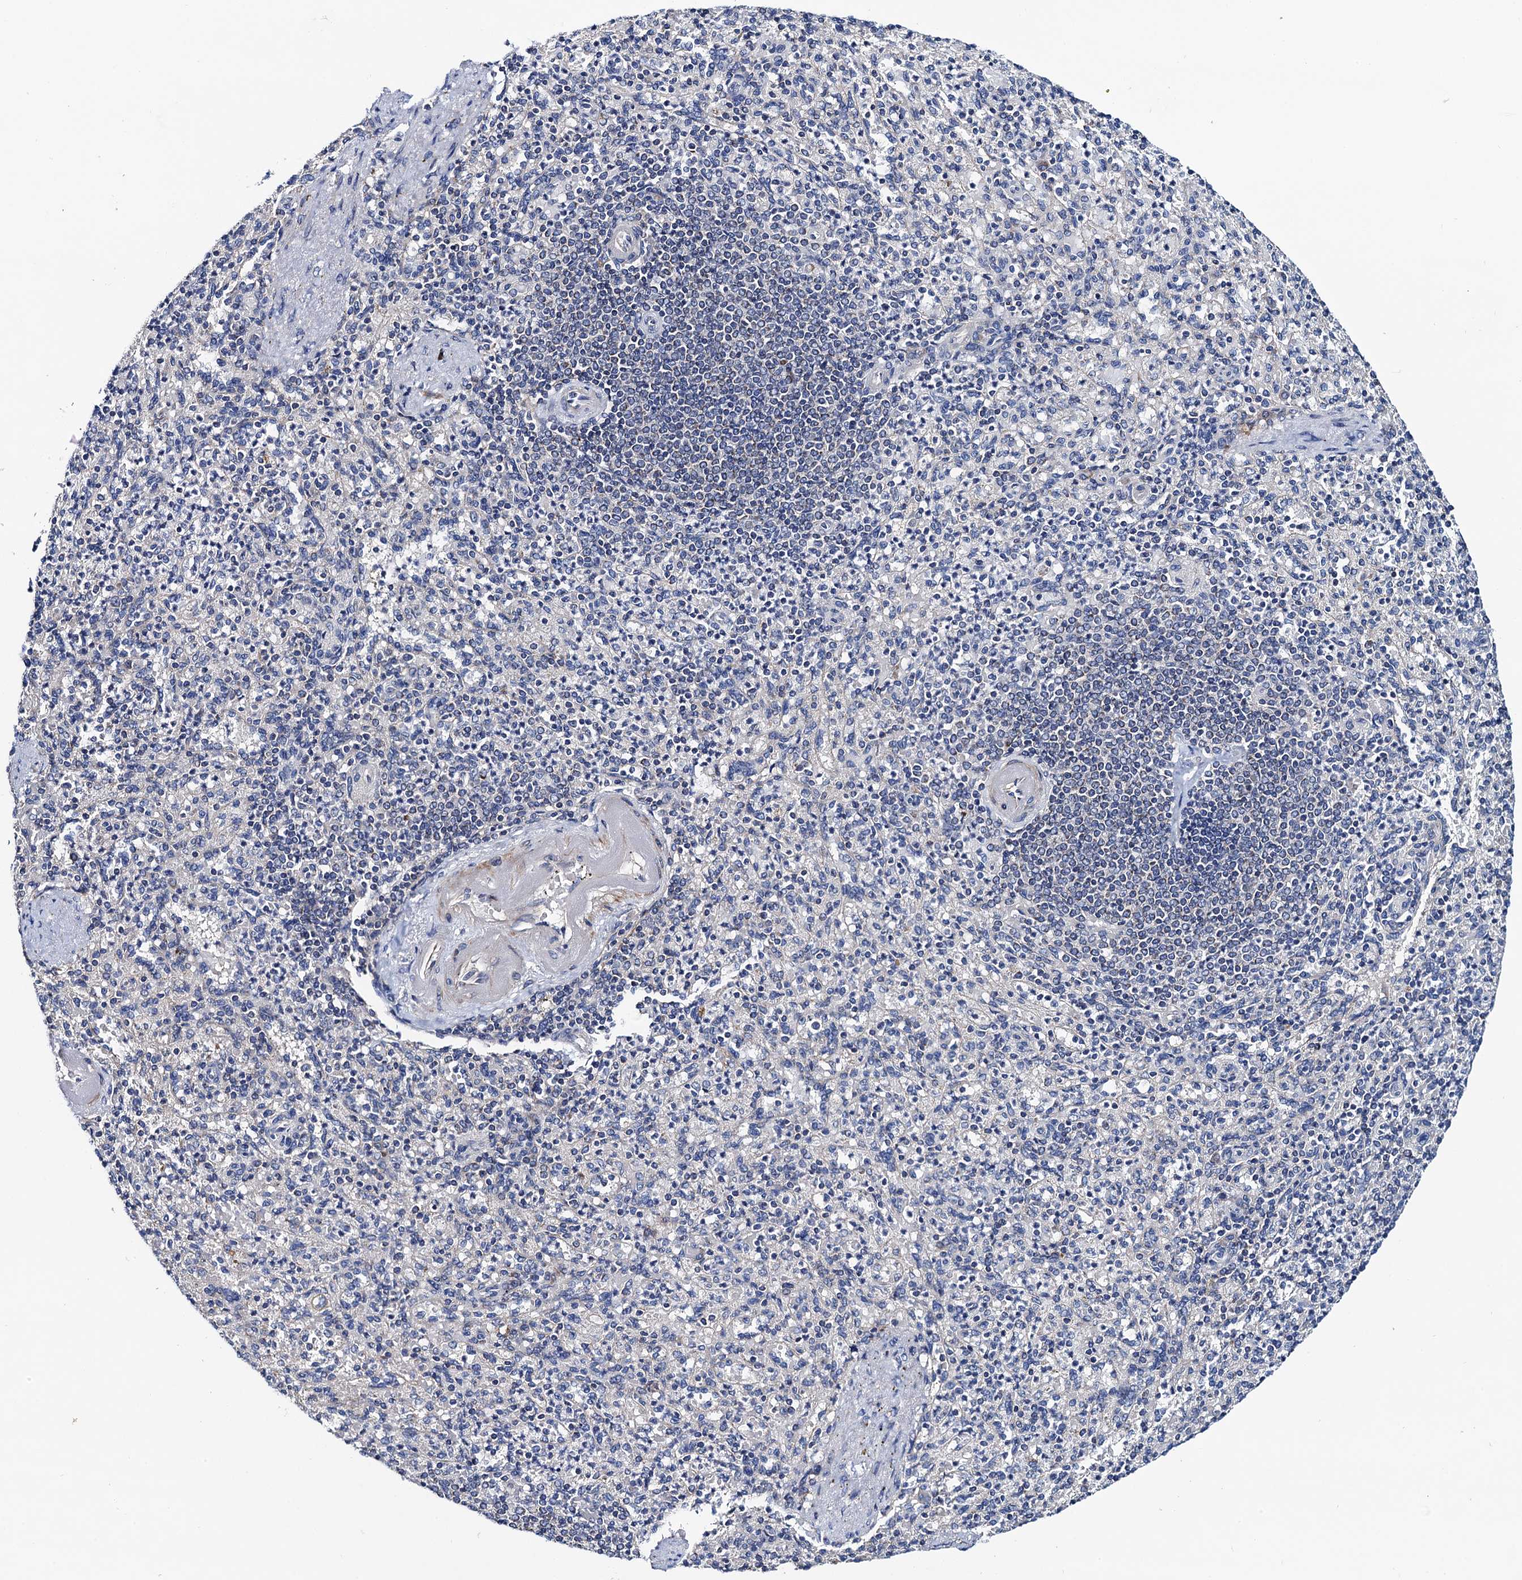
{"staining": {"intensity": "negative", "quantity": "none", "location": "none"}, "tissue": "spleen", "cell_type": "Cells in red pulp", "image_type": "normal", "snomed": [{"axis": "morphology", "description": "Normal tissue, NOS"}, {"axis": "topography", "description": "Spleen"}], "caption": "Spleen was stained to show a protein in brown. There is no significant expression in cells in red pulp. (Stains: DAB immunohistochemistry with hematoxylin counter stain, Microscopy: brightfield microscopy at high magnification).", "gene": "MRPL48", "patient": {"sex": "female", "age": 74}}